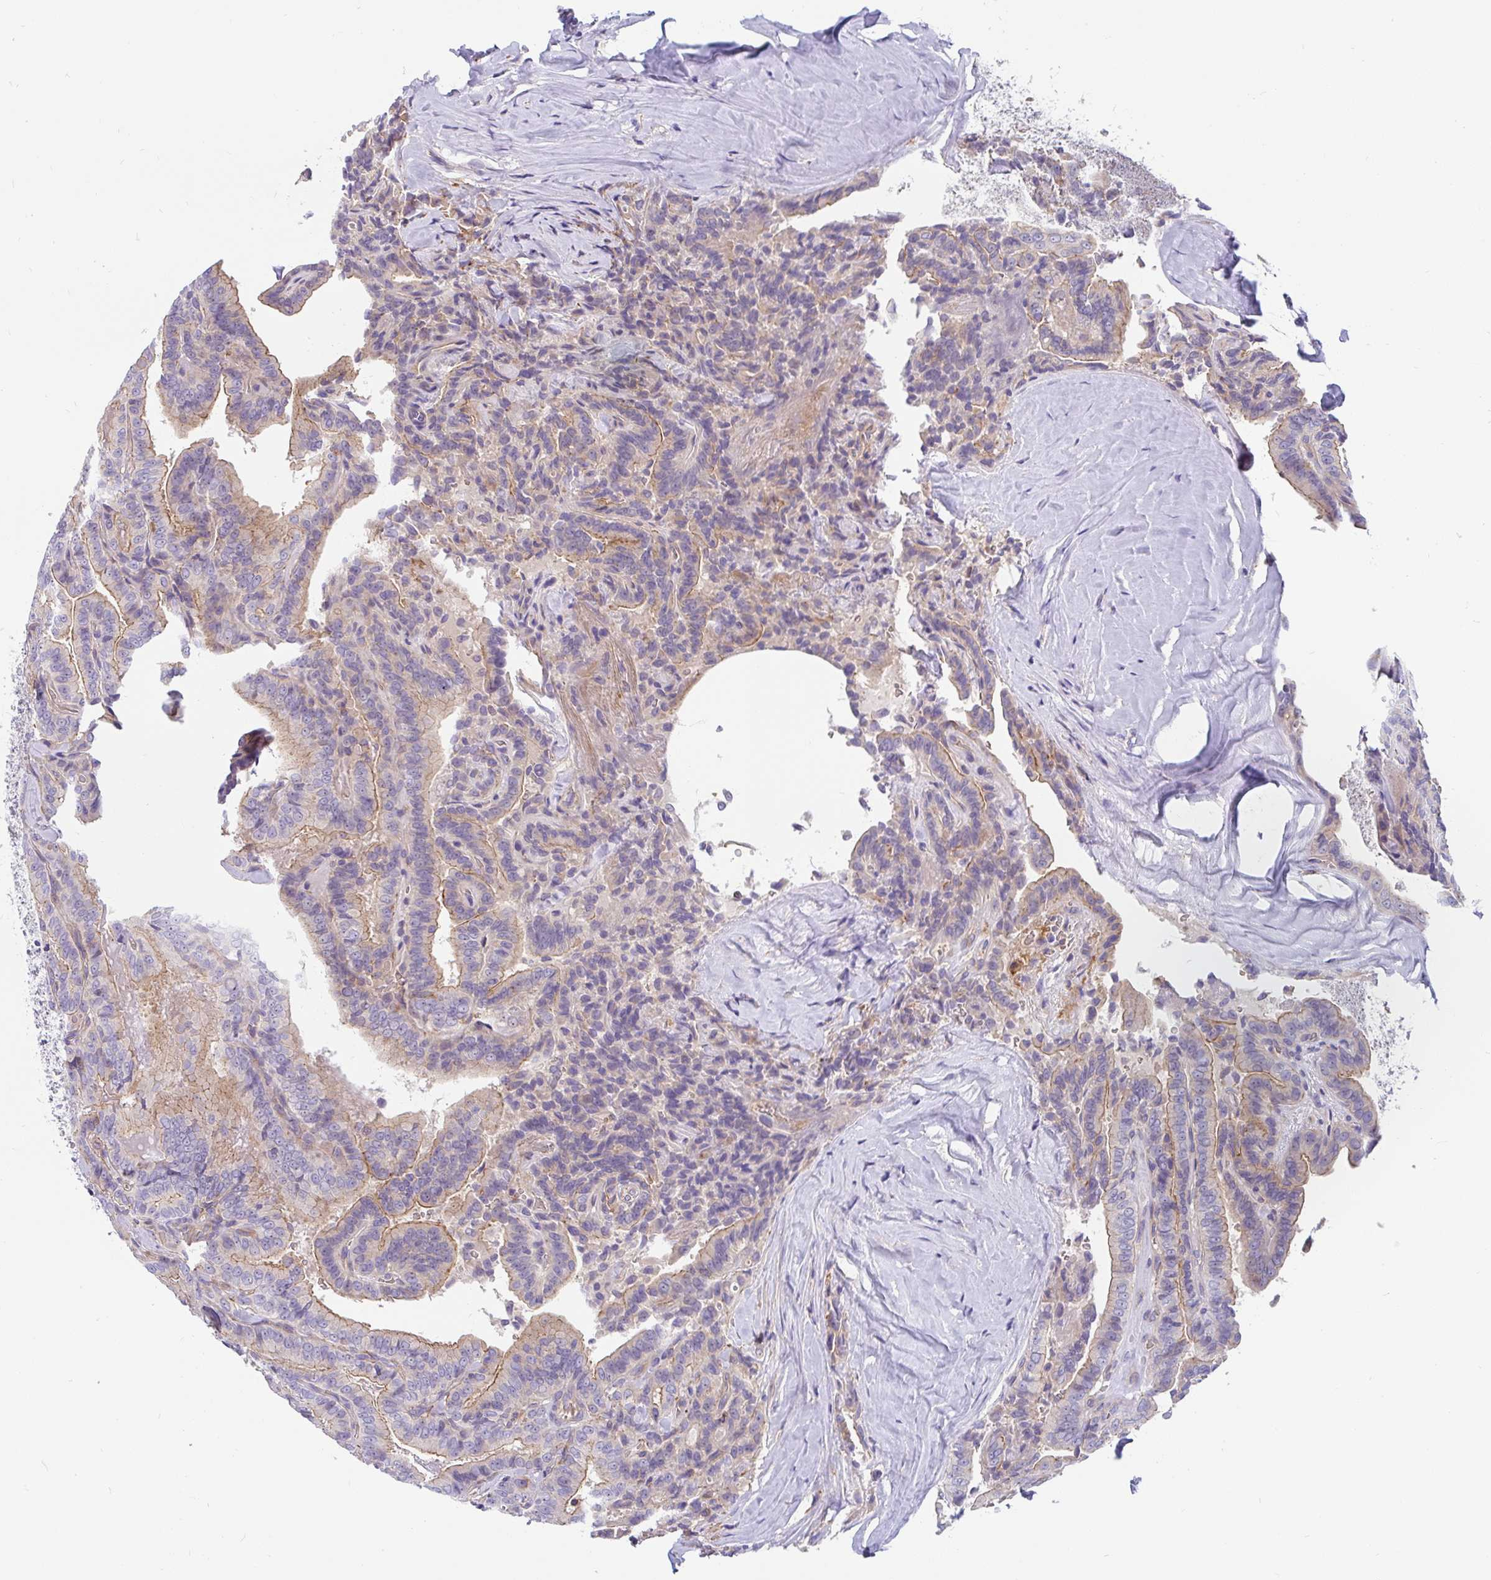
{"staining": {"intensity": "moderate", "quantity": "25%-75%", "location": "cytoplasmic/membranous"}, "tissue": "thyroid cancer", "cell_type": "Tumor cells", "image_type": "cancer", "snomed": [{"axis": "morphology", "description": "Papillary adenocarcinoma, NOS"}, {"axis": "topography", "description": "Thyroid gland"}], "caption": "There is medium levels of moderate cytoplasmic/membranous expression in tumor cells of thyroid cancer, as demonstrated by immunohistochemical staining (brown color).", "gene": "LRRC26", "patient": {"sex": "male", "age": 61}}